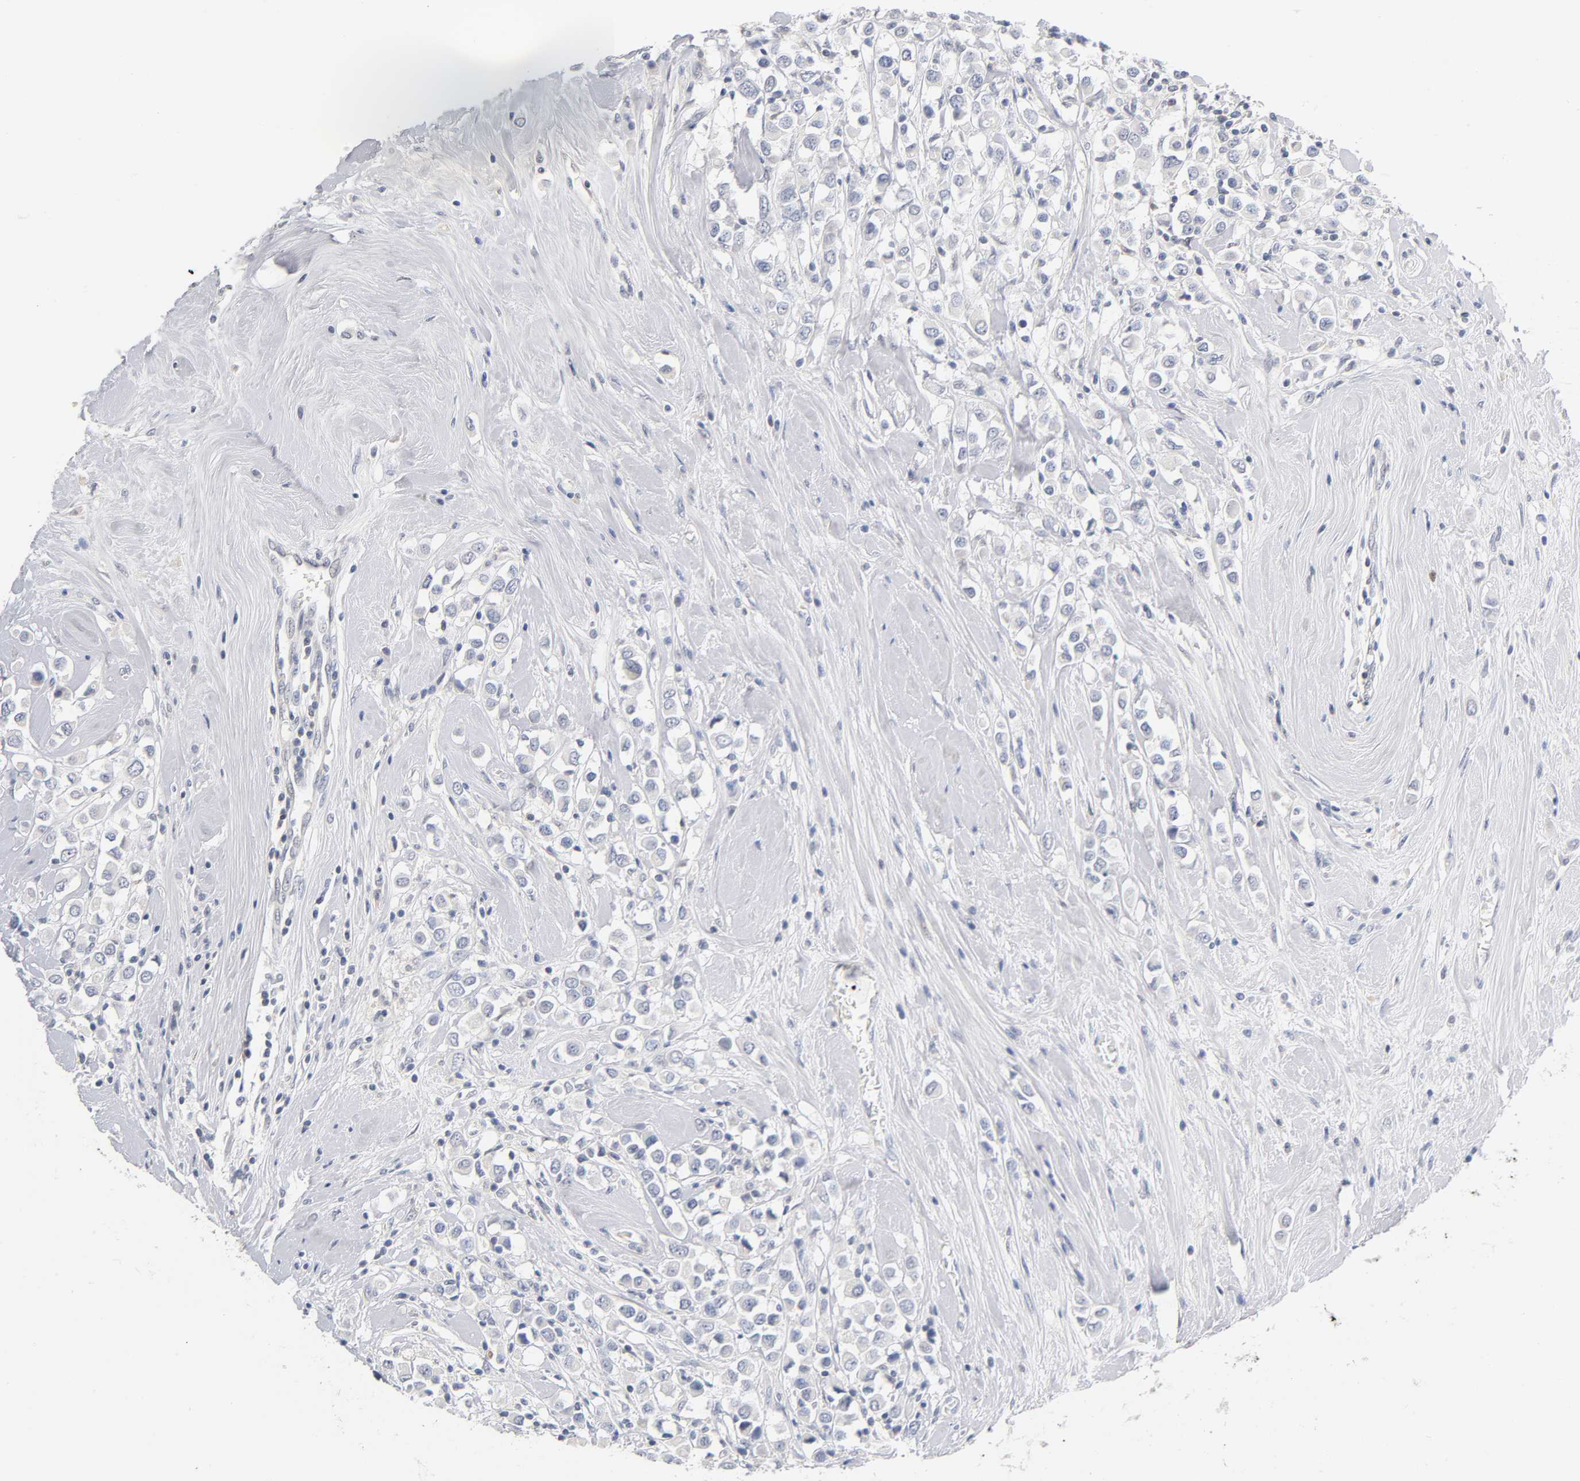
{"staining": {"intensity": "negative", "quantity": "none", "location": "none"}, "tissue": "breast cancer", "cell_type": "Tumor cells", "image_type": "cancer", "snomed": [{"axis": "morphology", "description": "Duct carcinoma"}, {"axis": "topography", "description": "Breast"}], "caption": "An immunohistochemistry histopathology image of infiltrating ductal carcinoma (breast) is shown. There is no staining in tumor cells of infiltrating ductal carcinoma (breast). (DAB (3,3'-diaminobenzidine) immunohistochemistry (IHC), high magnification).", "gene": "NFATC1", "patient": {"sex": "female", "age": 61}}